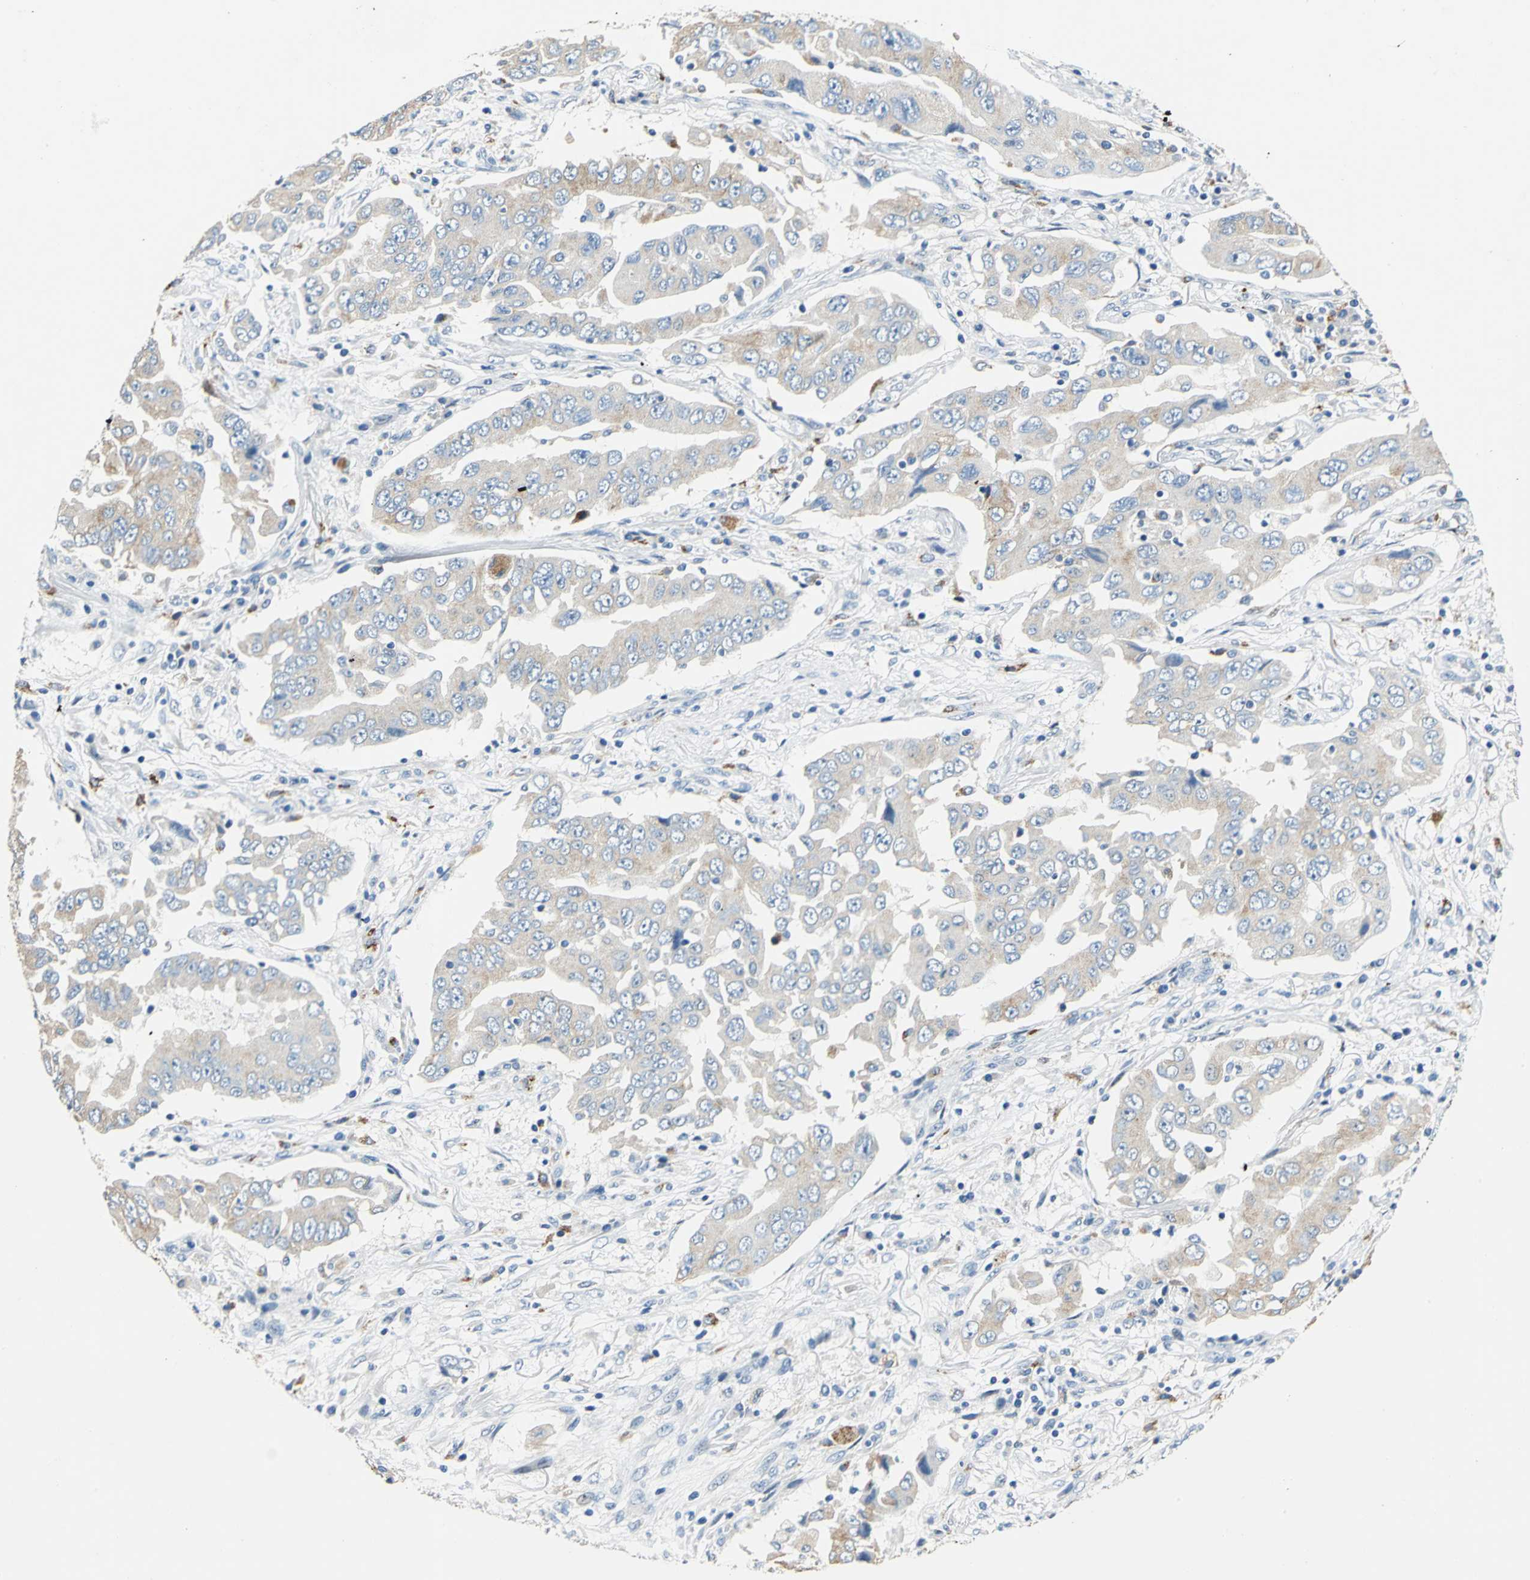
{"staining": {"intensity": "weak", "quantity": "25%-75%", "location": "cytoplasmic/membranous"}, "tissue": "lung cancer", "cell_type": "Tumor cells", "image_type": "cancer", "snomed": [{"axis": "morphology", "description": "Adenocarcinoma, NOS"}, {"axis": "topography", "description": "Lung"}], "caption": "Protein expression analysis of human lung adenocarcinoma reveals weak cytoplasmic/membranous staining in approximately 25%-75% of tumor cells. (IHC, brightfield microscopy, high magnification).", "gene": "RASD2", "patient": {"sex": "female", "age": 65}}